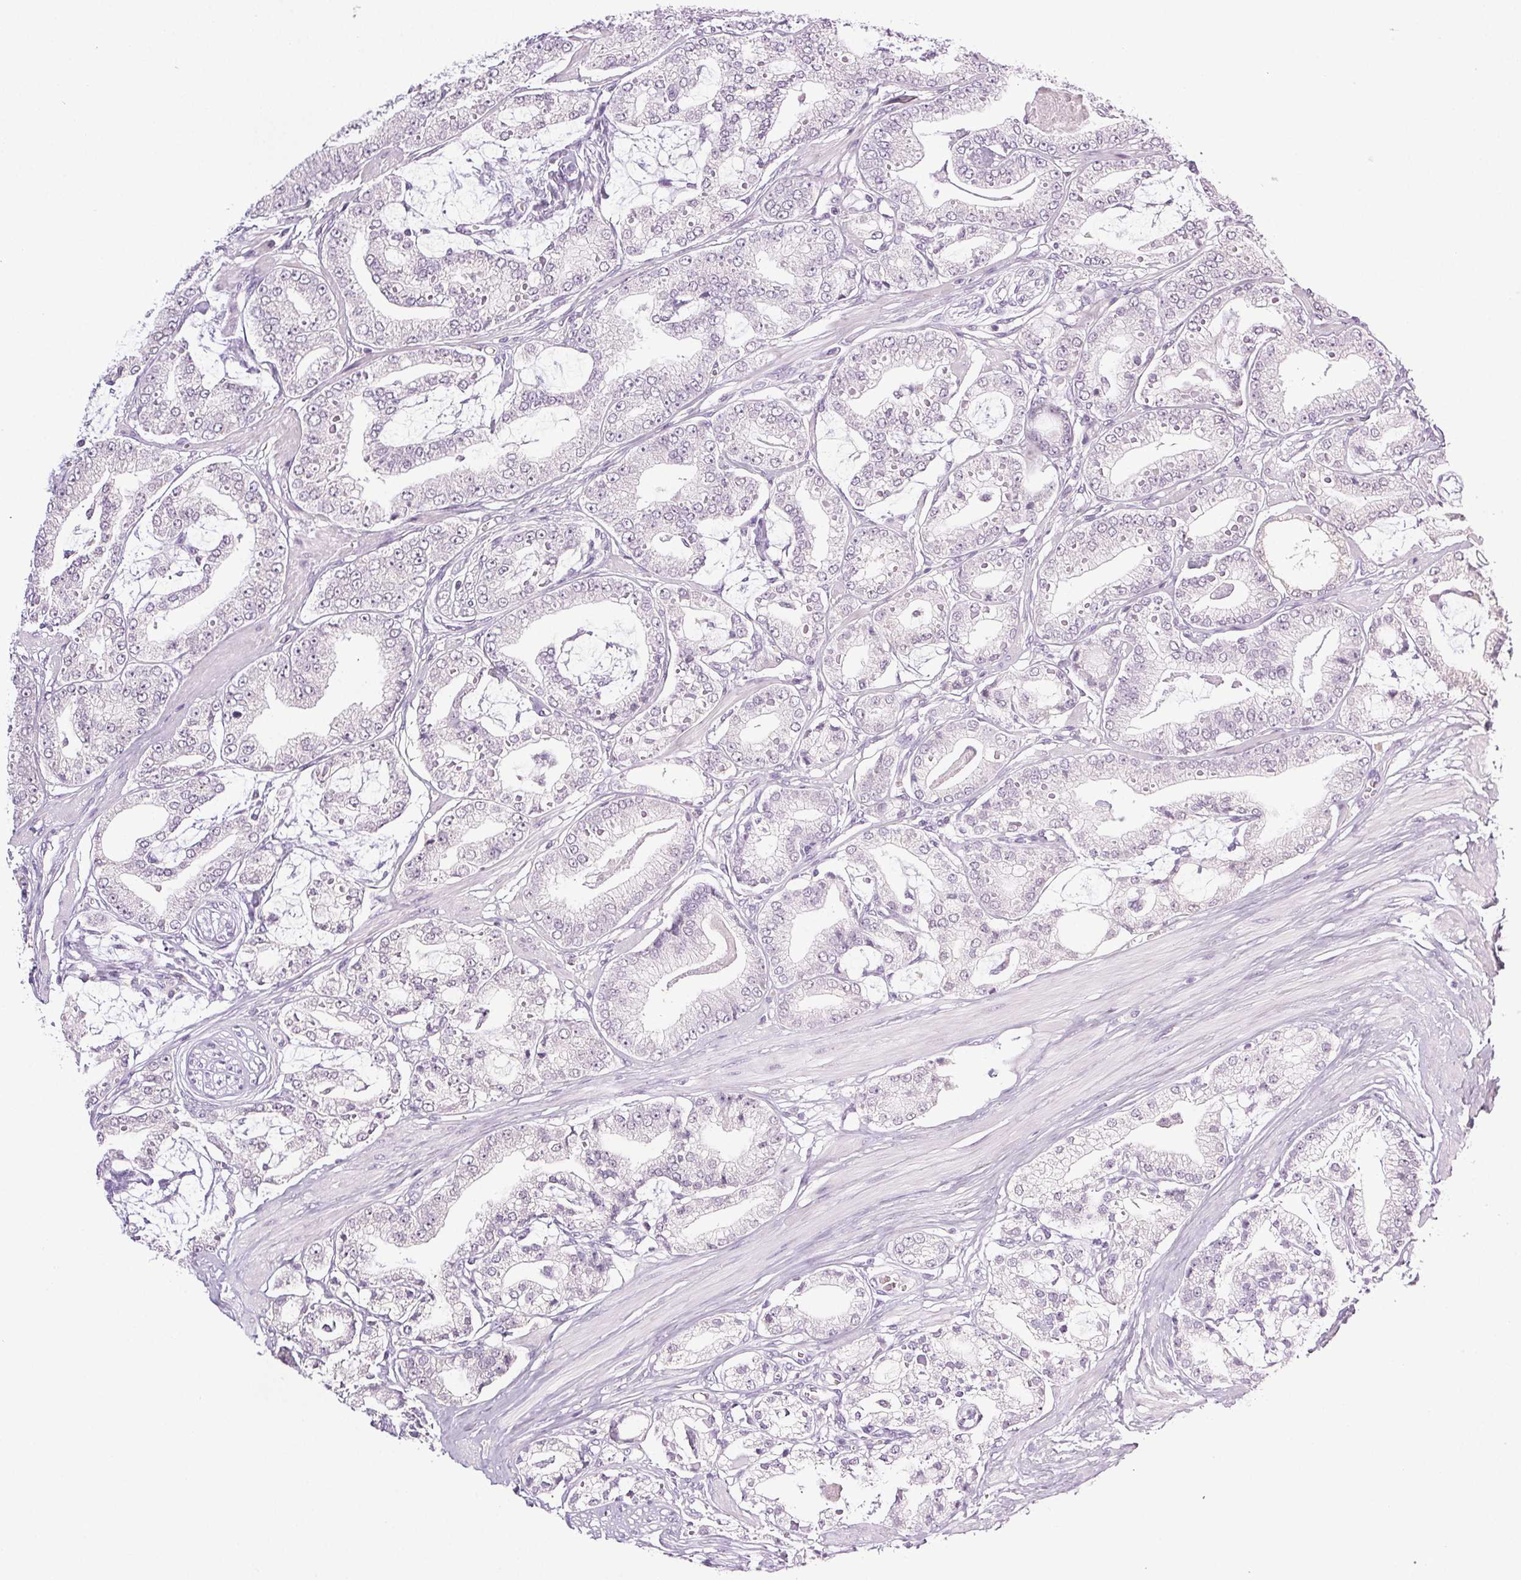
{"staining": {"intensity": "negative", "quantity": "none", "location": "none"}, "tissue": "prostate cancer", "cell_type": "Tumor cells", "image_type": "cancer", "snomed": [{"axis": "morphology", "description": "Adenocarcinoma, High grade"}, {"axis": "topography", "description": "Prostate"}], "caption": "Image shows no significant protein positivity in tumor cells of prostate high-grade adenocarcinoma.", "gene": "COL7A1", "patient": {"sex": "male", "age": 71}}